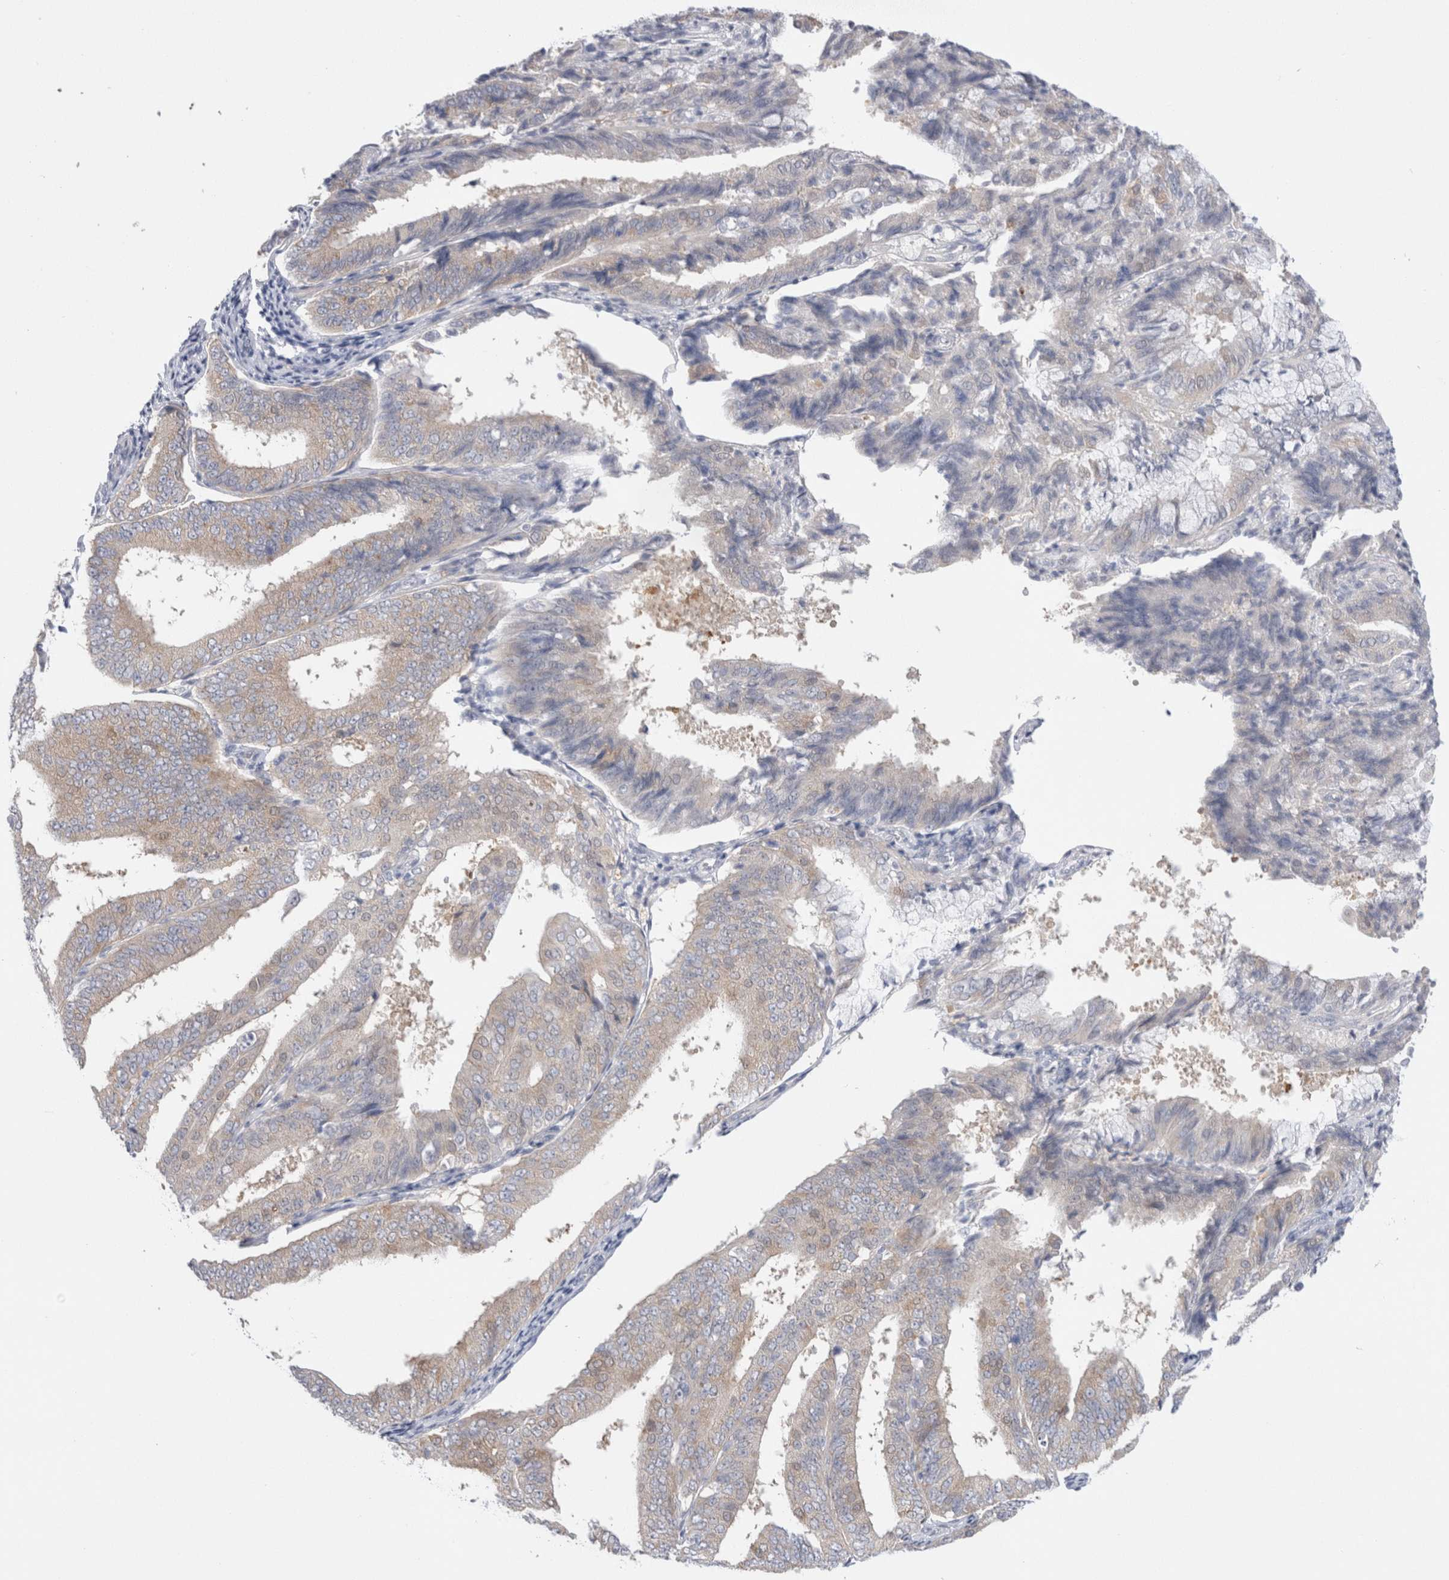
{"staining": {"intensity": "weak", "quantity": "<25%", "location": "cytoplasmic/membranous"}, "tissue": "endometrial cancer", "cell_type": "Tumor cells", "image_type": "cancer", "snomed": [{"axis": "morphology", "description": "Adenocarcinoma, NOS"}, {"axis": "topography", "description": "Endometrium"}], "caption": "An immunohistochemistry image of endometrial cancer is shown. There is no staining in tumor cells of endometrial cancer.", "gene": "WIPF2", "patient": {"sex": "female", "age": 63}}